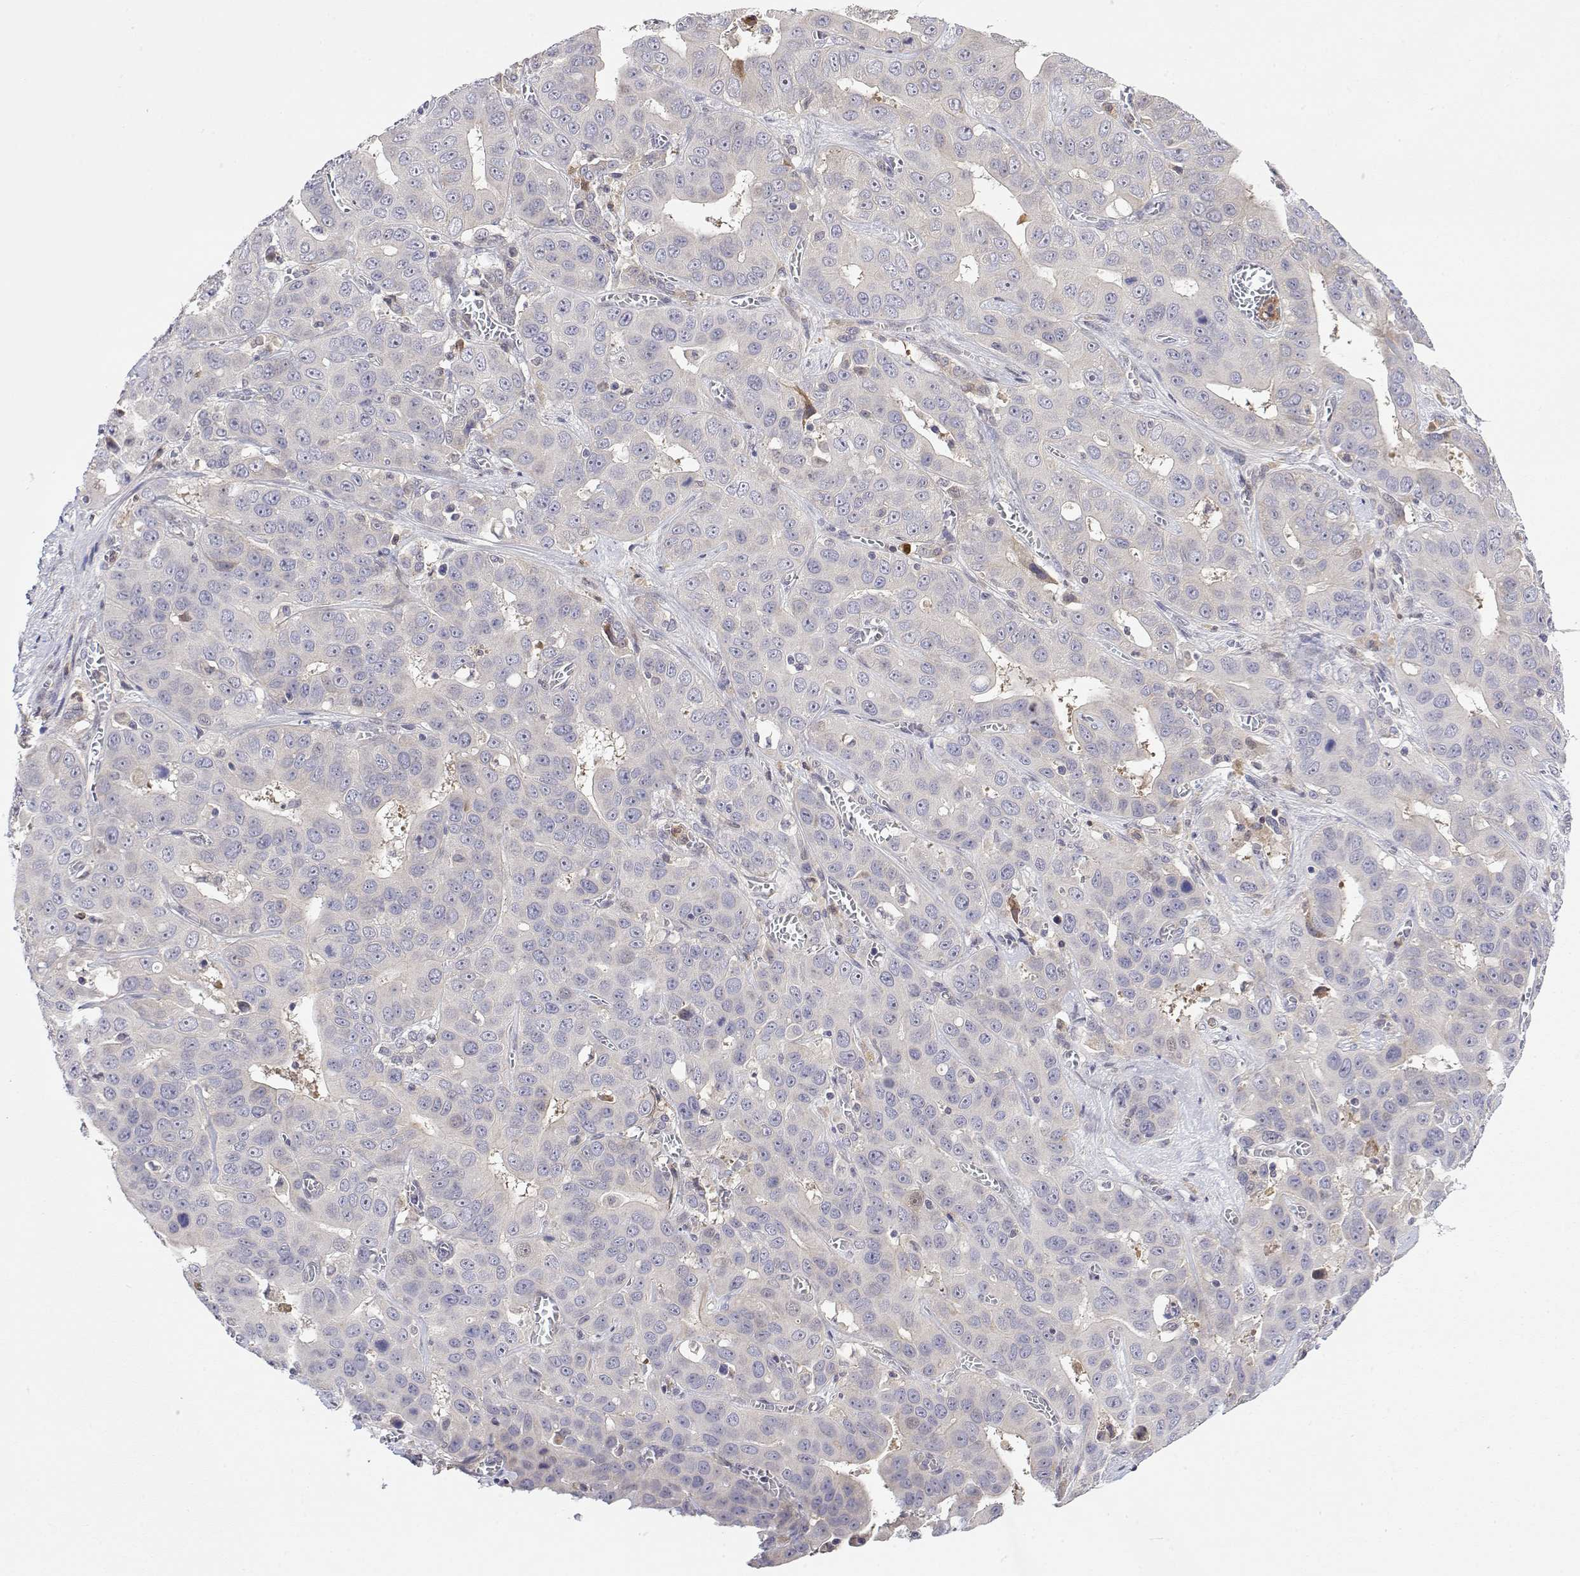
{"staining": {"intensity": "negative", "quantity": "none", "location": "none"}, "tissue": "liver cancer", "cell_type": "Tumor cells", "image_type": "cancer", "snomed": [{"axis": "morphology", "description": "Cholangiocarcinoma"}, {"axis": "topography", "description": "Liver"}], "caption": "Tumor cells are negative for protein expression in human liver cancer.", "gene": "IGFBP4", "patient": {"sex": "female", "age": 52}}